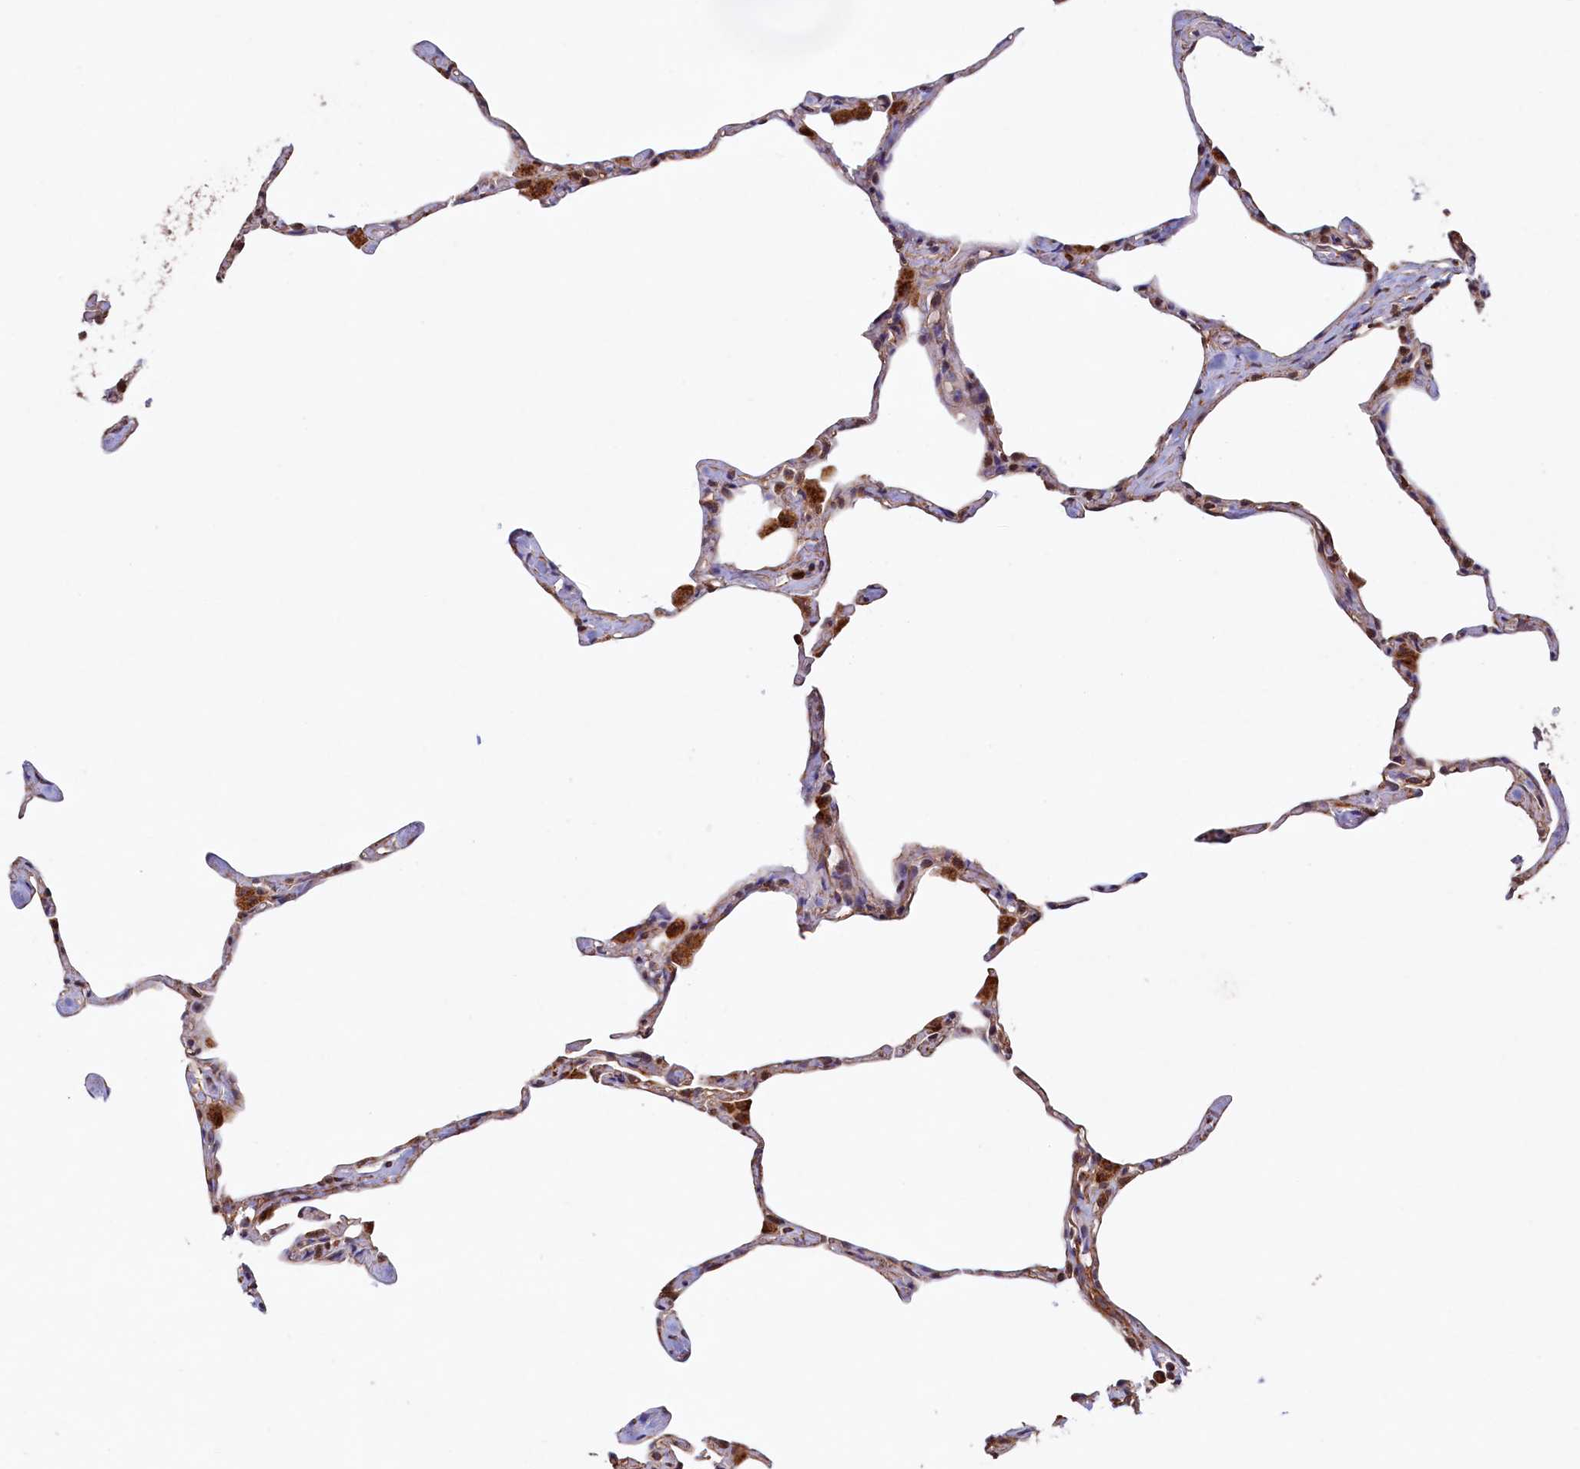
{"staining": {"intensity": "moderate", "quantity": ">75%", "location": "cytoplasmic/membranous"}, "tissue": "lung", "cell_type": "Alveolar cells", "image_type": "normal", "snomed": [{"axis": "morphology", "description": "Normal tissue, NOS"}, {"axis": "topography", "description": "Lung"}], "caption": "A micrograph of human lung stained for a protein exhibits moderate cytoplasmic/membranous brown staining in alveolar cells.", "gene": "UBE3B", "patient": {"sex": "male", "age": 65}}